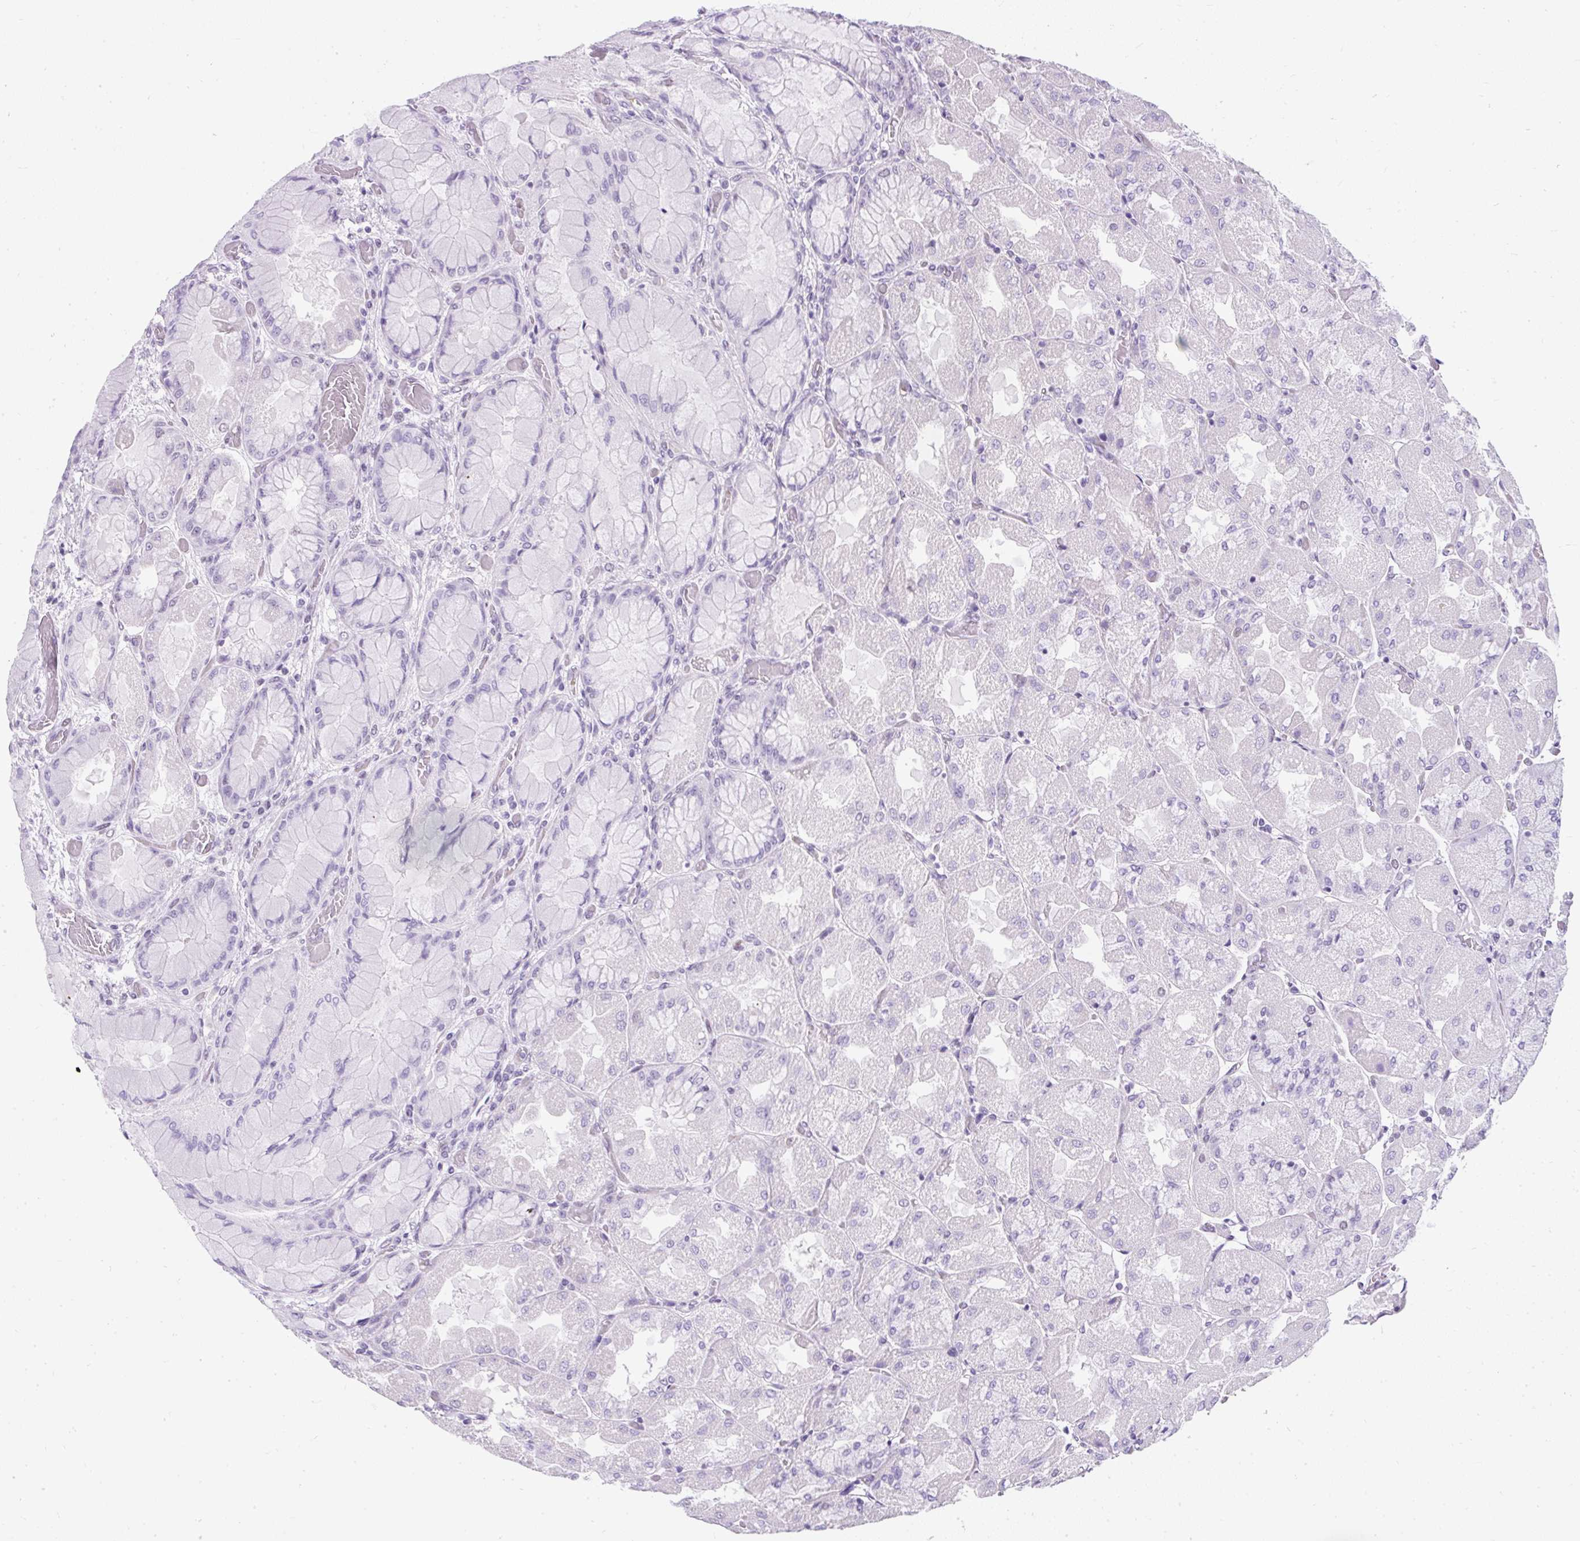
{"staining": {"intensity": "moderate", "quantity": "<25%", "location": "nuclear"}, "tissue": "stomach", "cell_type": "Glandular cells", "image_type": "normal", "snomed": [{"axis": "morphology", "description": "Normal tissue, NOS"}, {"axis": "topography", "description": "Stomach"}], "caption": "The immunohistochemical stain labels moderate nuclear expression in glandular cells of unremarkable stomach.", "gene": "PLCXD2", "patient": {"sex": "female", "age": 61}}